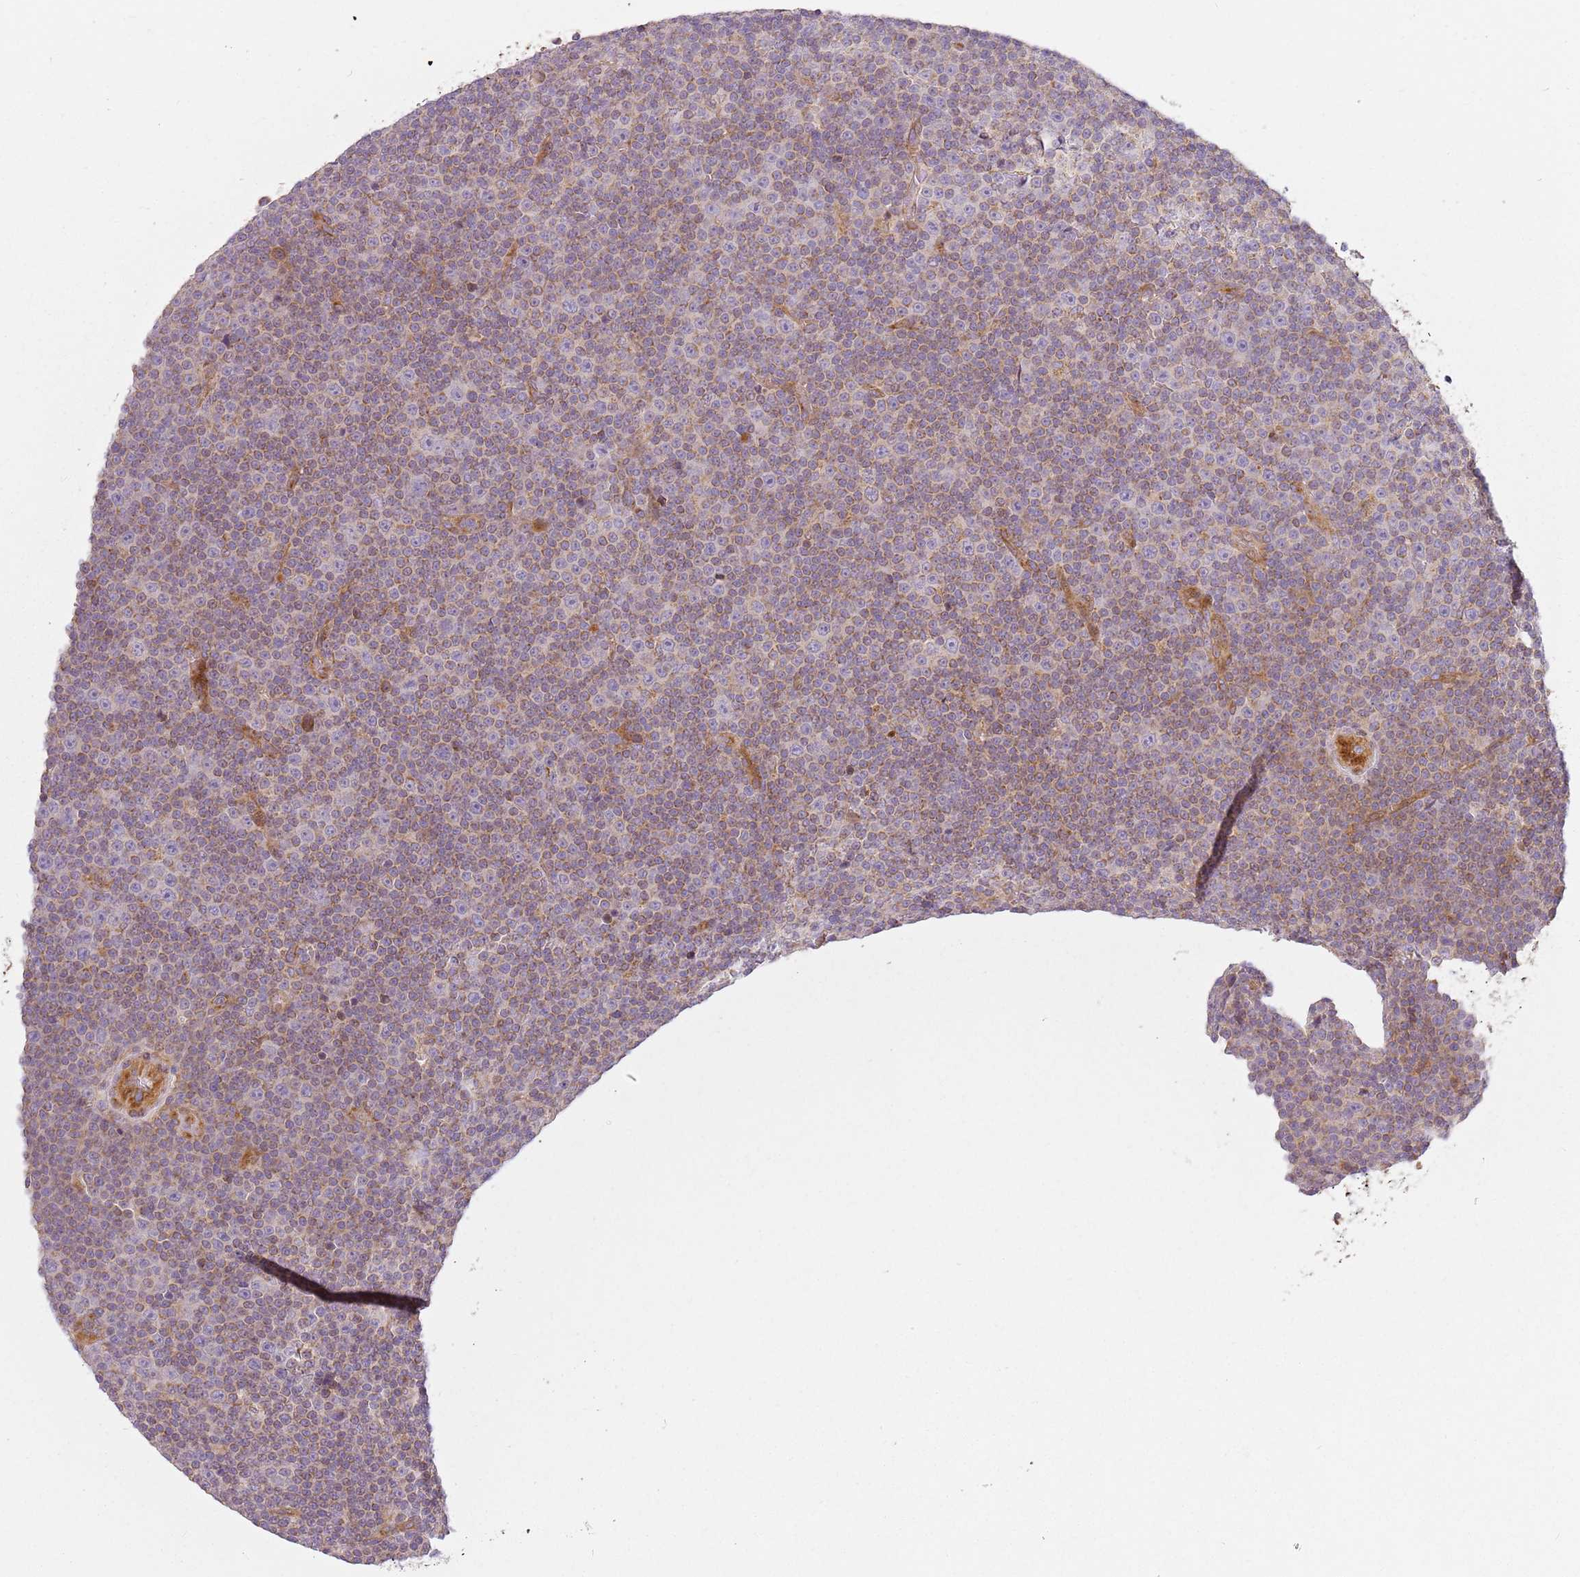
{"staining": {"intensity": "weak", "quantity": "<25%", "location": "cytoplasmic/membranous"}, "tissue": "lymphoma", "cell_type": "Tumor cells", "image_type": "cancer", "snomed": [{"axis": "morphology", "description": "Malignant lymphoma, non-Hodgkin's type, Low grade"}, {"axis": "topography", "description": "Lymph node"}], "caption": "Immunohistochemical staining of lymphoma reveals no significant expression in tumor cells. Nuclei are stained in blue.", "gene": "TMEM200C", "patient": {"sex": "female", "age": 67}}